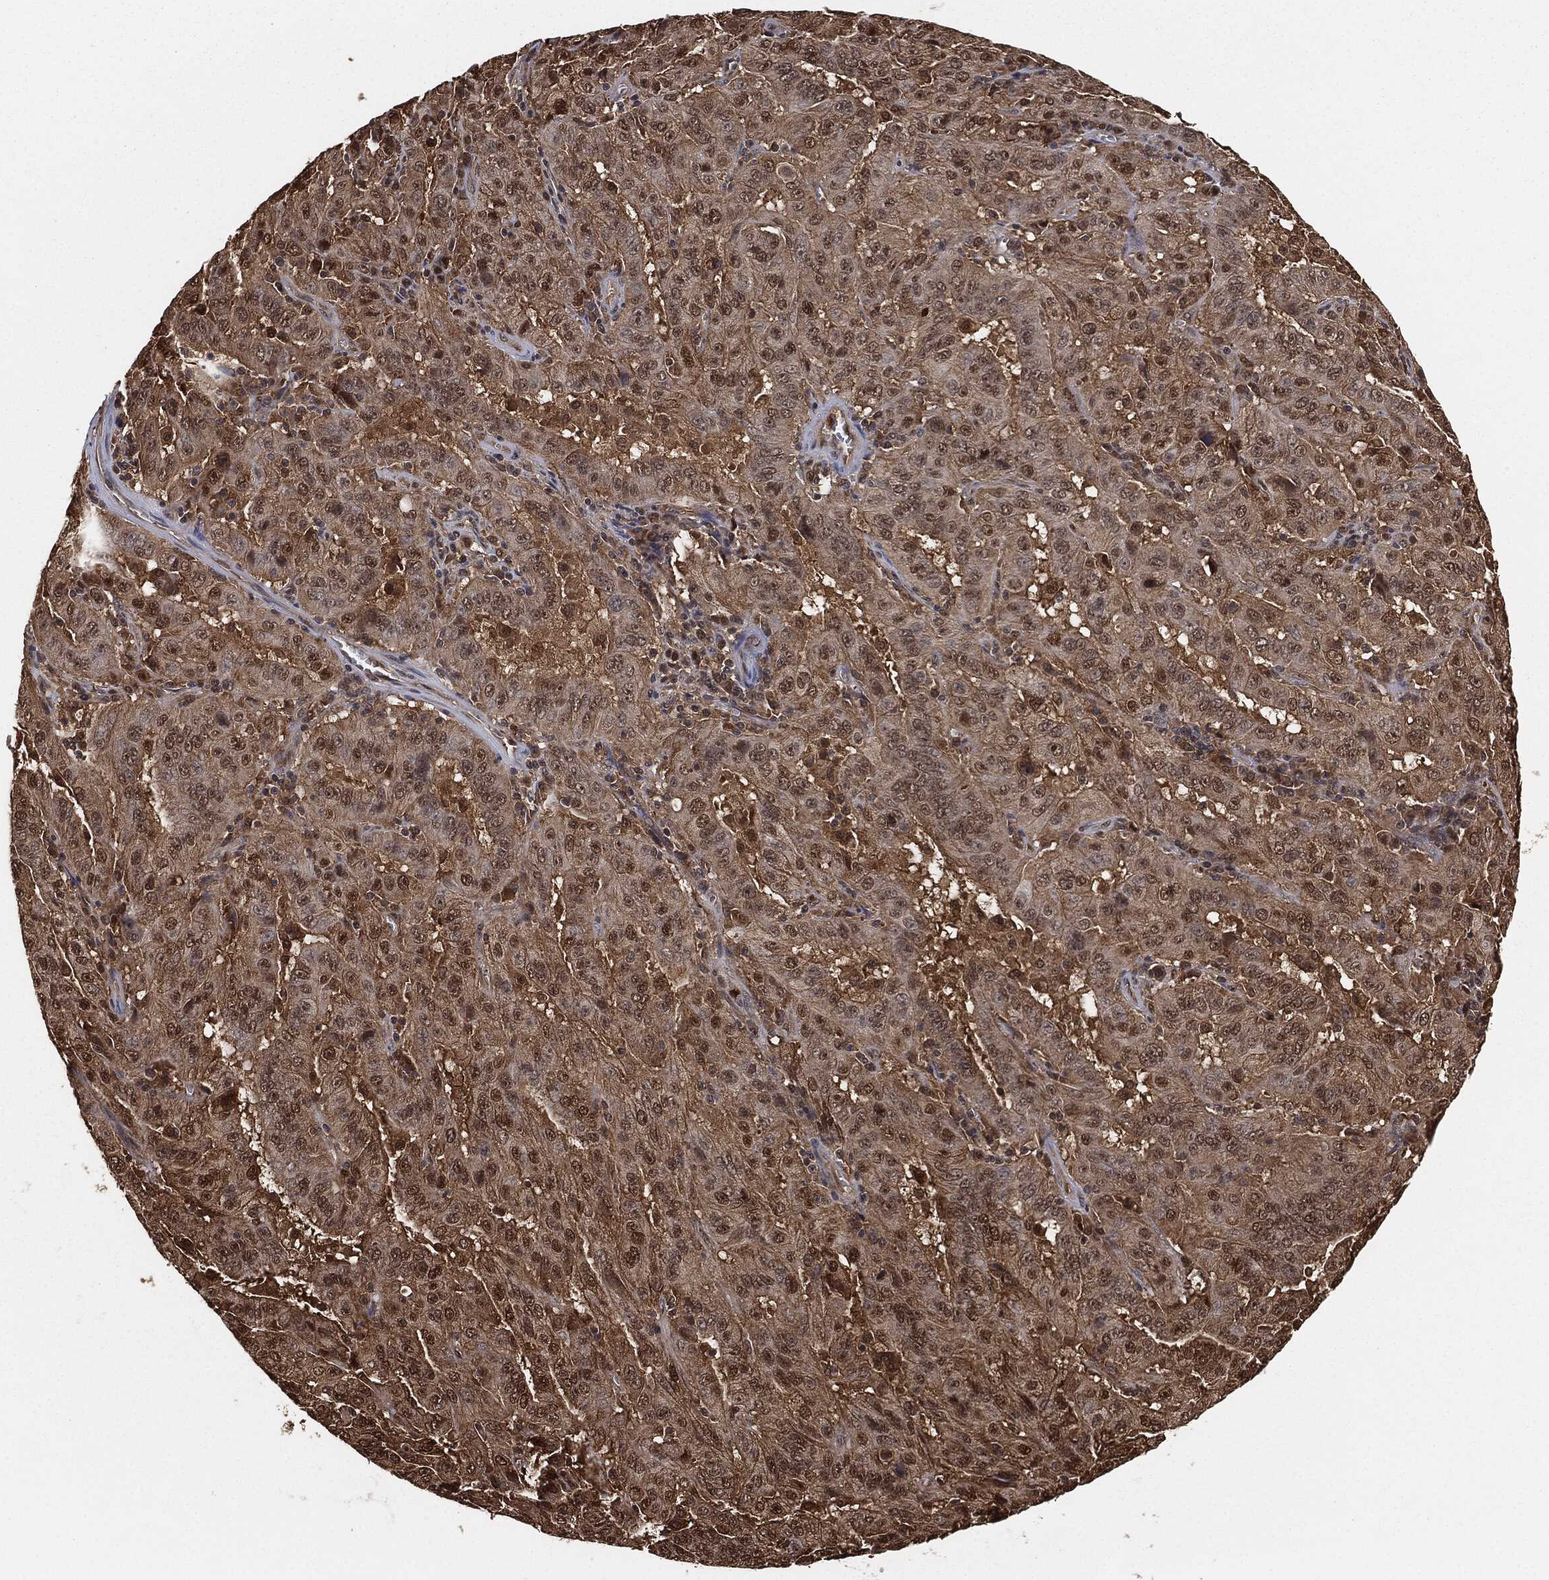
{"staining": {"intensity": "moderate", "quantity": "25%-75%", "location": "nuclear"}, "tissue": "pancreatic cancer", "cell_type": "Tumor cells", "image_type": "cancer", "snomed": [{"axis": "morphology", "description": "Adenocarcinoma, NOS"}, {"axis": "topography", "description": "Pancreas"}], "caption": "This micrograph reveals pancreatic adenocarcinoma stained with IHC to label a protein in brown. The nuclear of tumor cells show moderate positivity for the protein. Nuclei are counter-stained blue.", "gene": "CAPRIN2", "patient": {"sex": "male", "age": 63}}